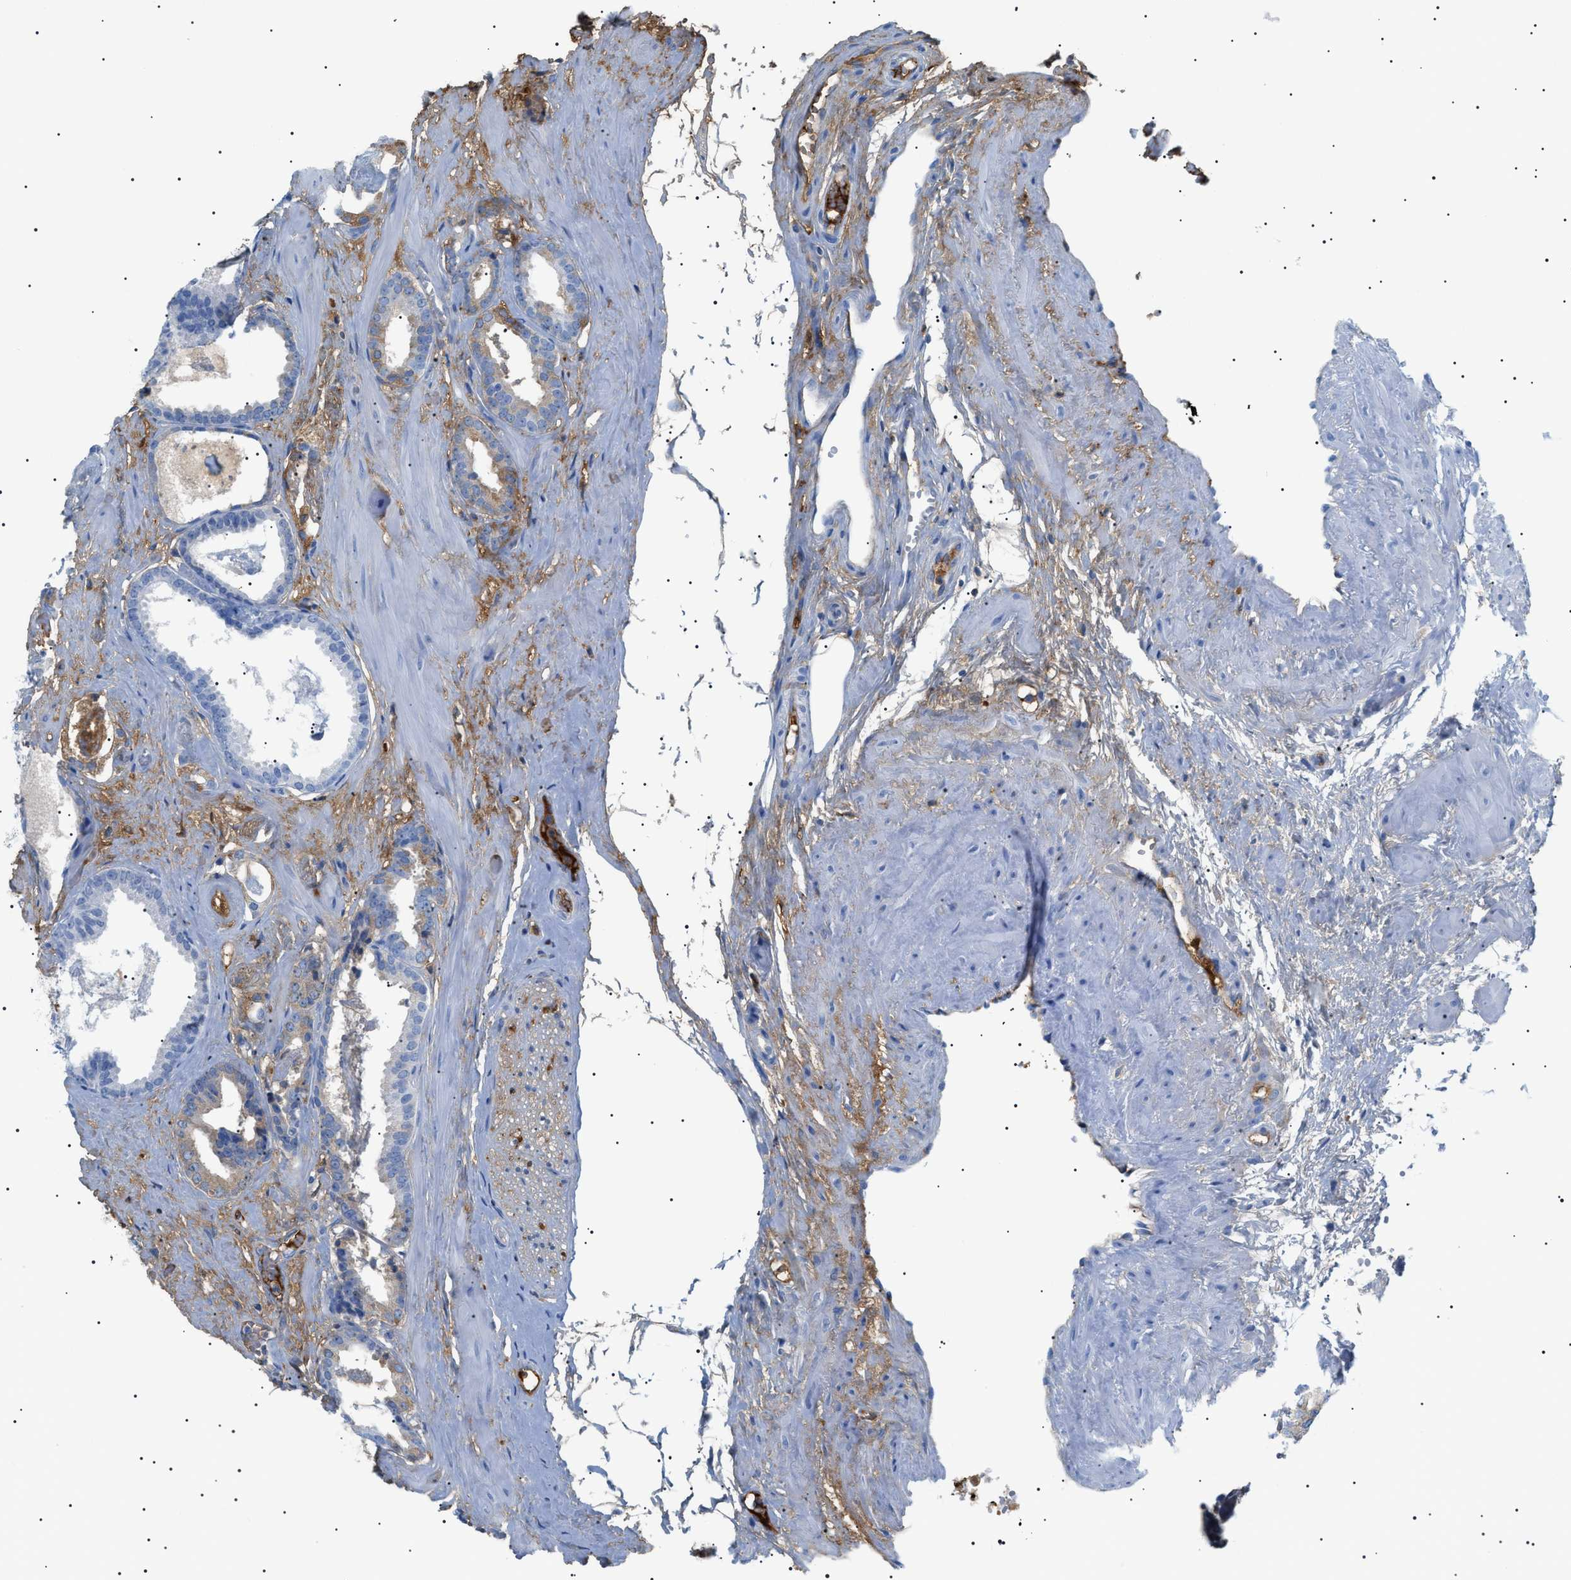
{"staining": {"intensity": "weak", "quantity": "25%-75%", "location": "cytoplasmic/membranous"}, "tissue": "prostate cancer", "cell_type": "Tumor cells", "image_type": "cancer", "snomed": [{"axis": "morphology", "description": "Adenocarcinoma, Low grade"}, {"axis": "topography", "description": "Prostate"}], "caption": "A brown stain shows weak cytoplasmic/membranous expression of a protein in human prostate cancer (low-grade adenocarcinoma) tumor cells.", "gene": "LPA", "patient": {"sex": "male", "age": 53}}